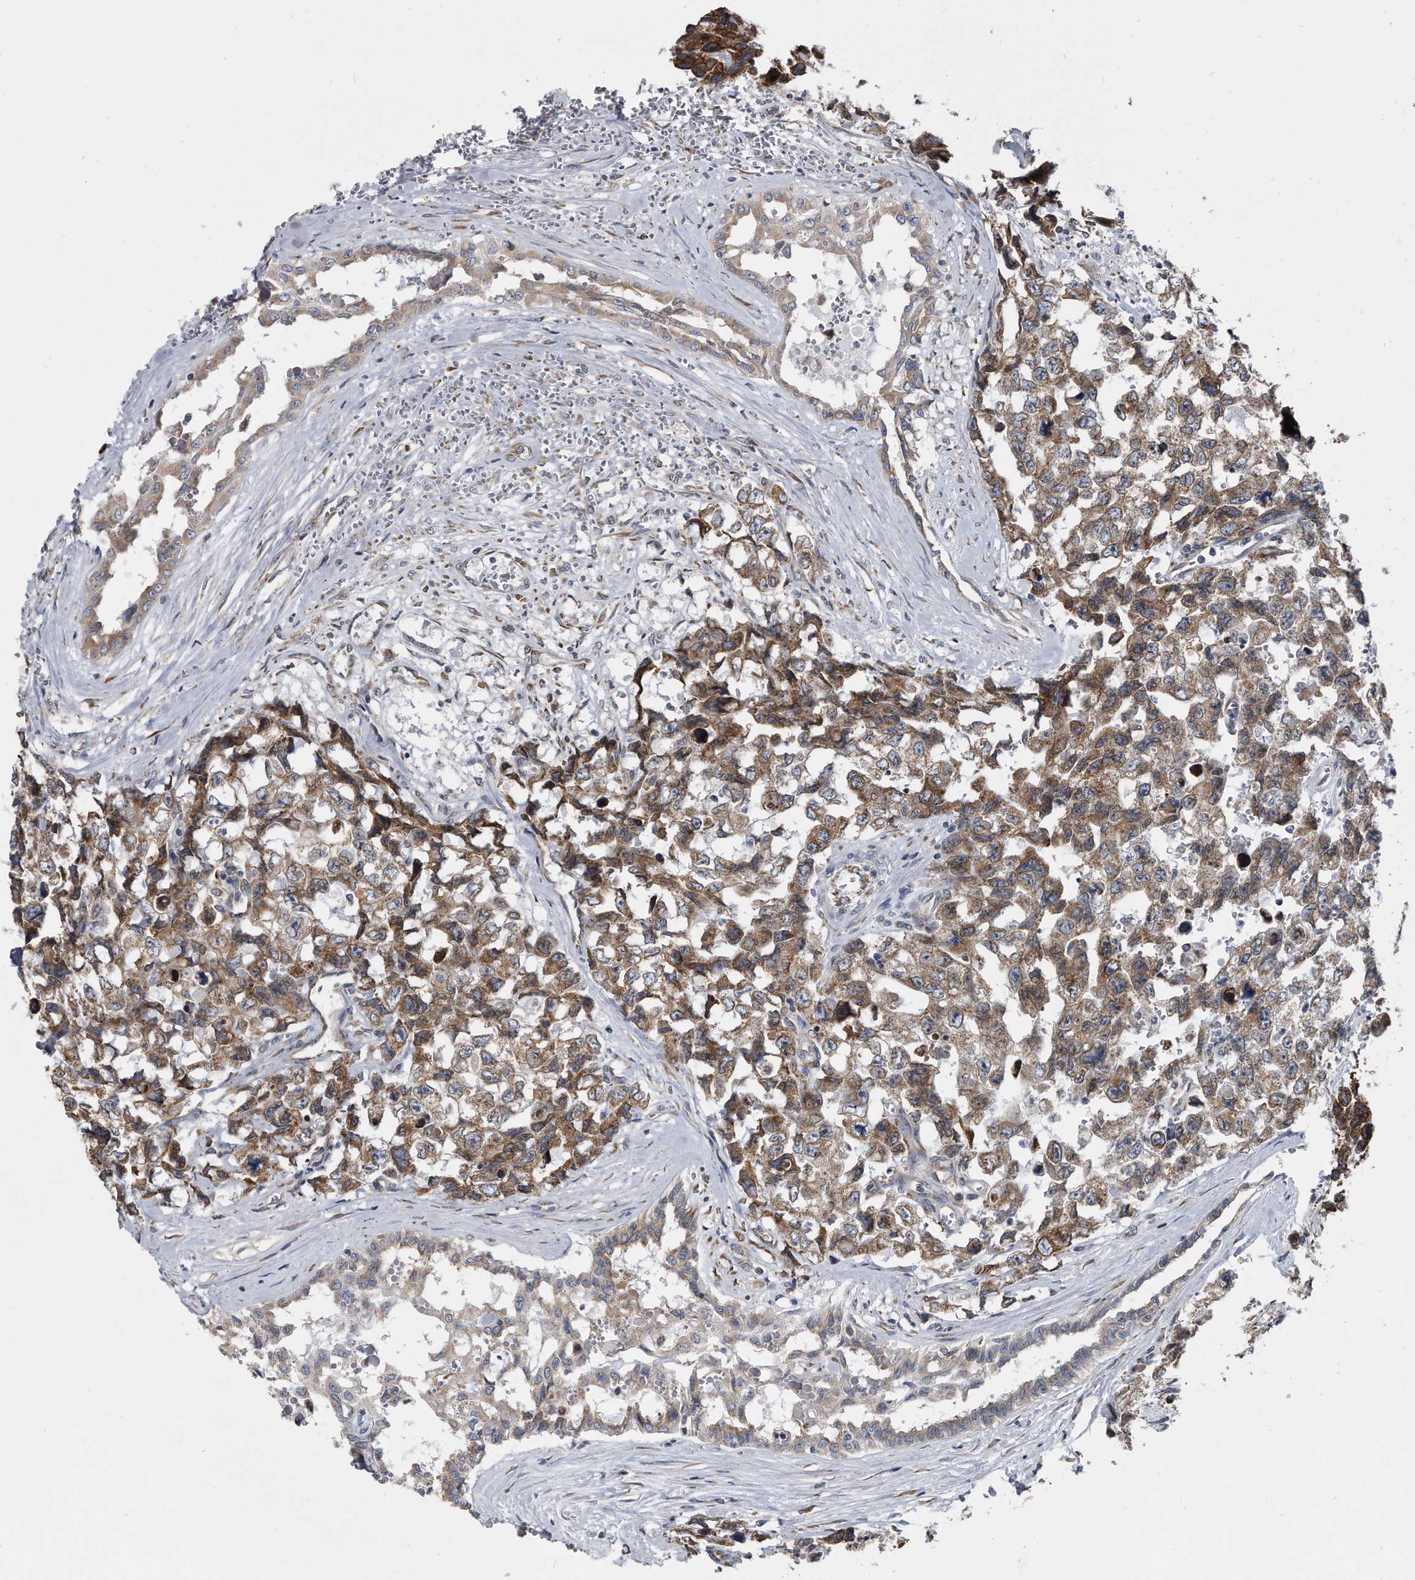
{"staining": {"intensity": "moderate", "quantity": ">75%", "location": "cytoplasmic/membranous"}, "tissue": "testis cancer", "cell_type": "Tumor cells", "image_type": "cancer", "snomed": [{"axis": "morphology", "description": "Carcinoma, Embryonal, NOS"}, {"axis": "topography", "description": "Testis"}], "caption": "IHC of human testis cancer shows medium levels of moderate cytoplasmic/membranous positivity in about >75% of tumor cells.", "gene": "CCDC47", "patient": {"sex": "male", "age": 31}}